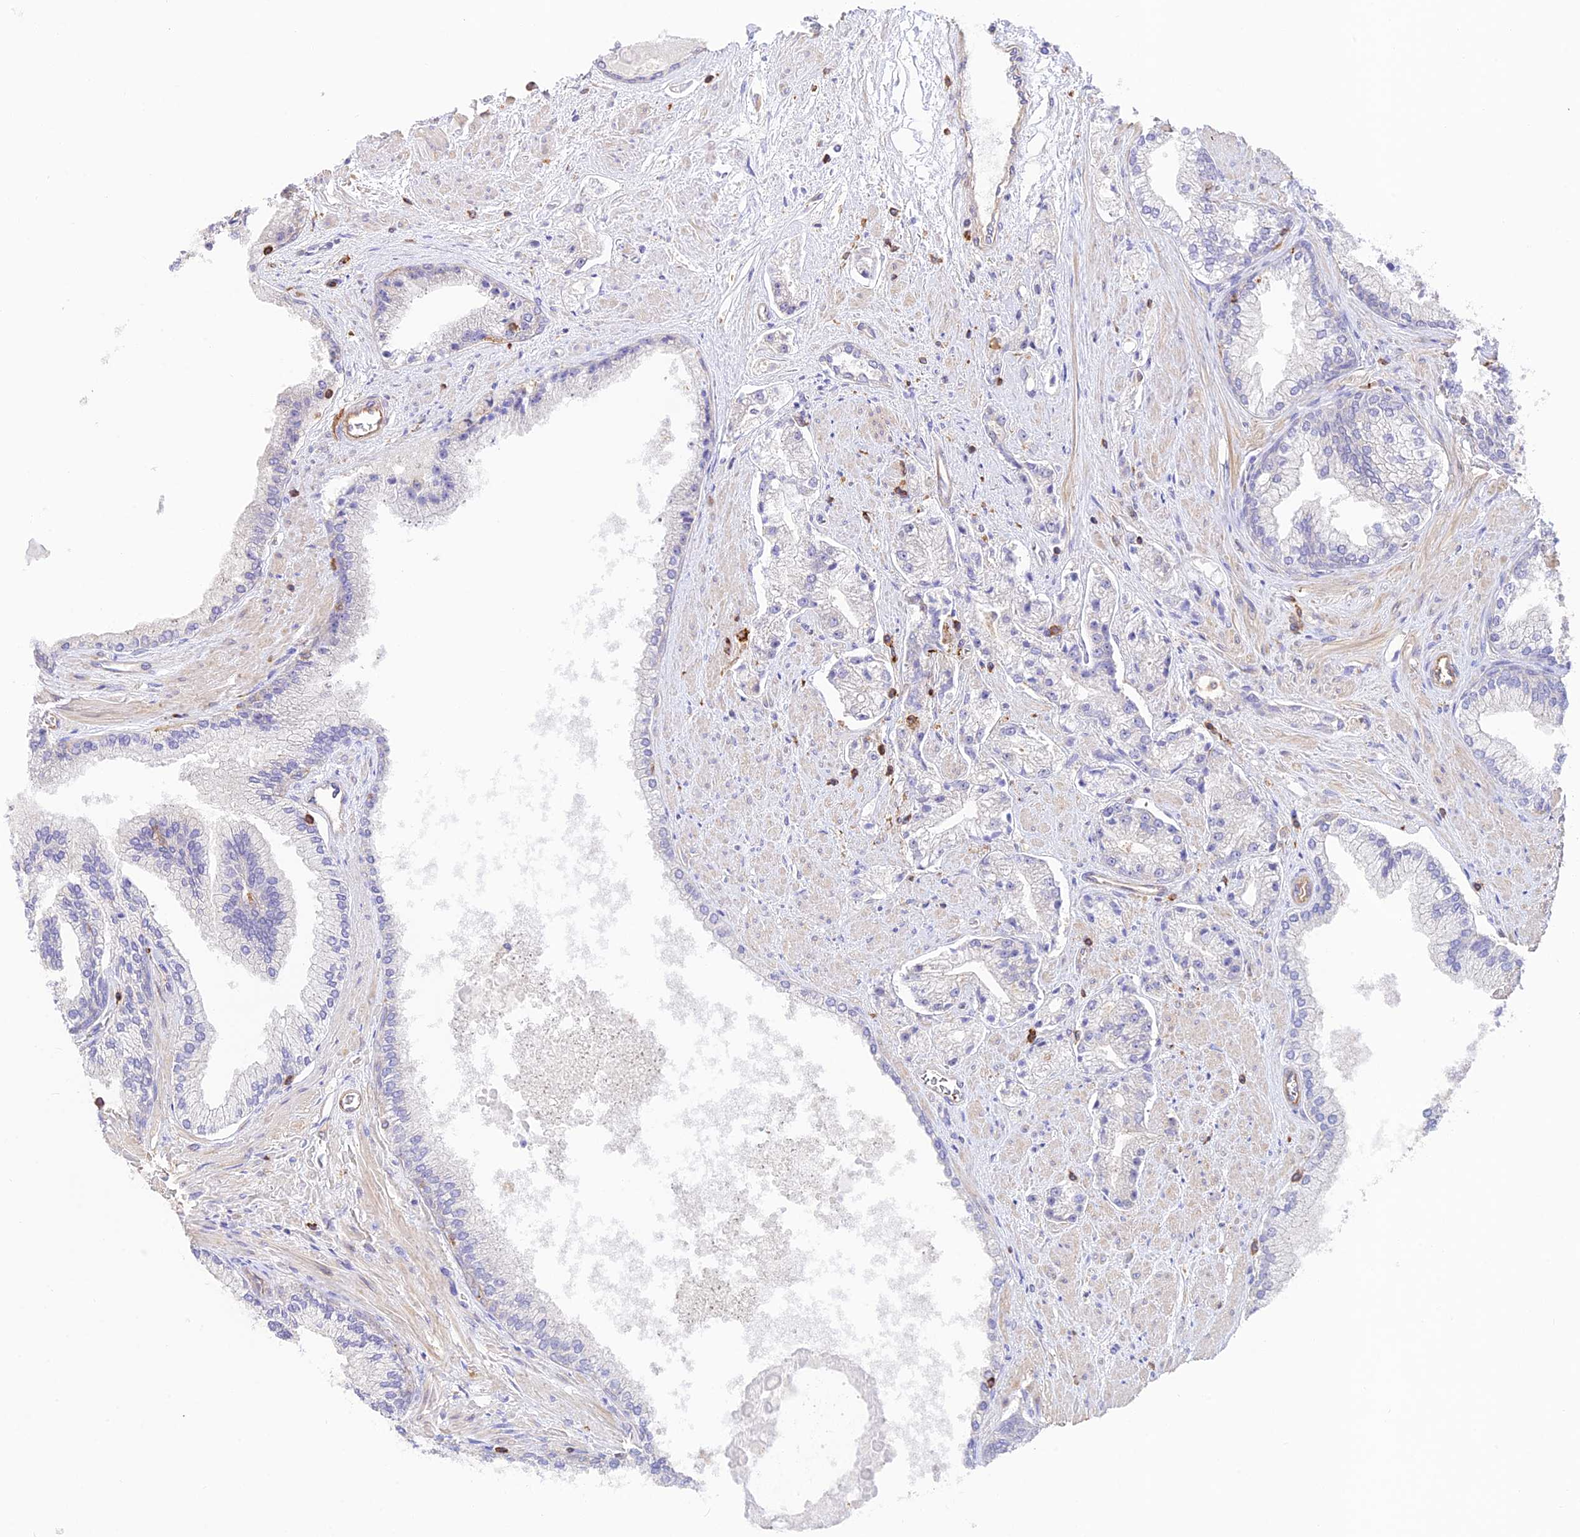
{"staining": {"intensity": "negative", "quantity": "none", "location": "none"}, "tissue": "prostate cancer", "cell_type": "Tumor cells", "image_type": "cancer", "snomed": [{"axis": "morphology", "description": "Adenocarcinoma, High grade"}, {"axis": "topography", "description": "Prostate"}], "caption": "High magnification brightfield microscopy of prostate cancer (high-grade adenocarcinoma) stained with DAB (3,3'-diaminobenzidine) (brown) and counterstained with hematoxylin (blue): tumor cells show no significant positivity.", "gene": "DENND1C", "patient": {"sex": "male", "age": 67}}